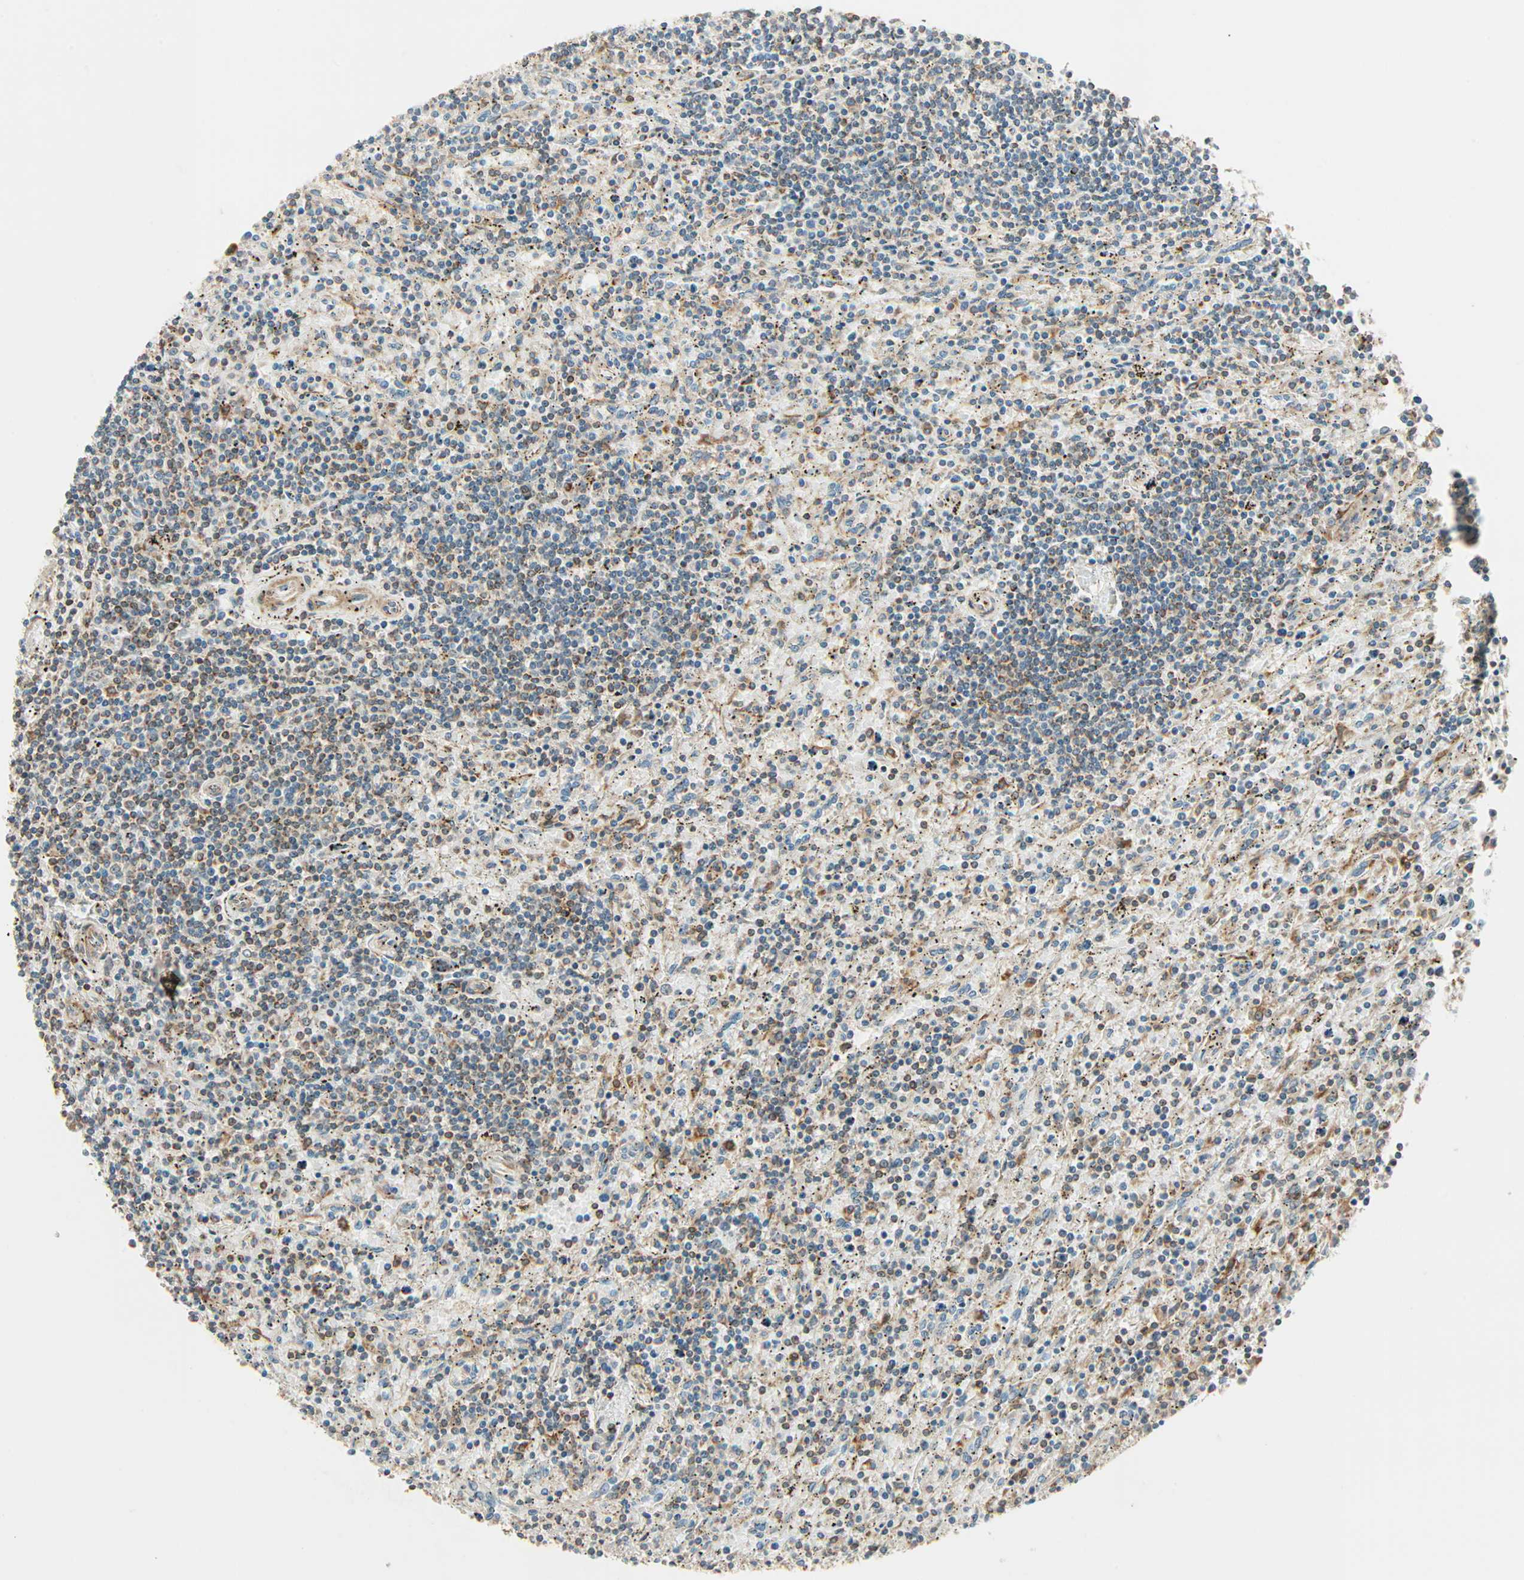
{"staining": {"intensity": "moderate", "quantity": ">75%", "location": "cytoplasmic/membranous"}, "tissue": "lymphoma", "cell_type": "Tumor cells", "image_type": "cancer", "snomed": [{"axis": "morphology", "description": "Malignant lymphoma, non-Hodgkin's type, Low grade"}, {"axis": "topography", "description": "Spleen"}], "caption": "The histopathology image shows a brown stain indicating the presence of a protein in the cytoplasmic/membranous of tumor cells in lymphoma.", "gene": "PNPLA6", "patient": {"sex": "male", "age": 76}}